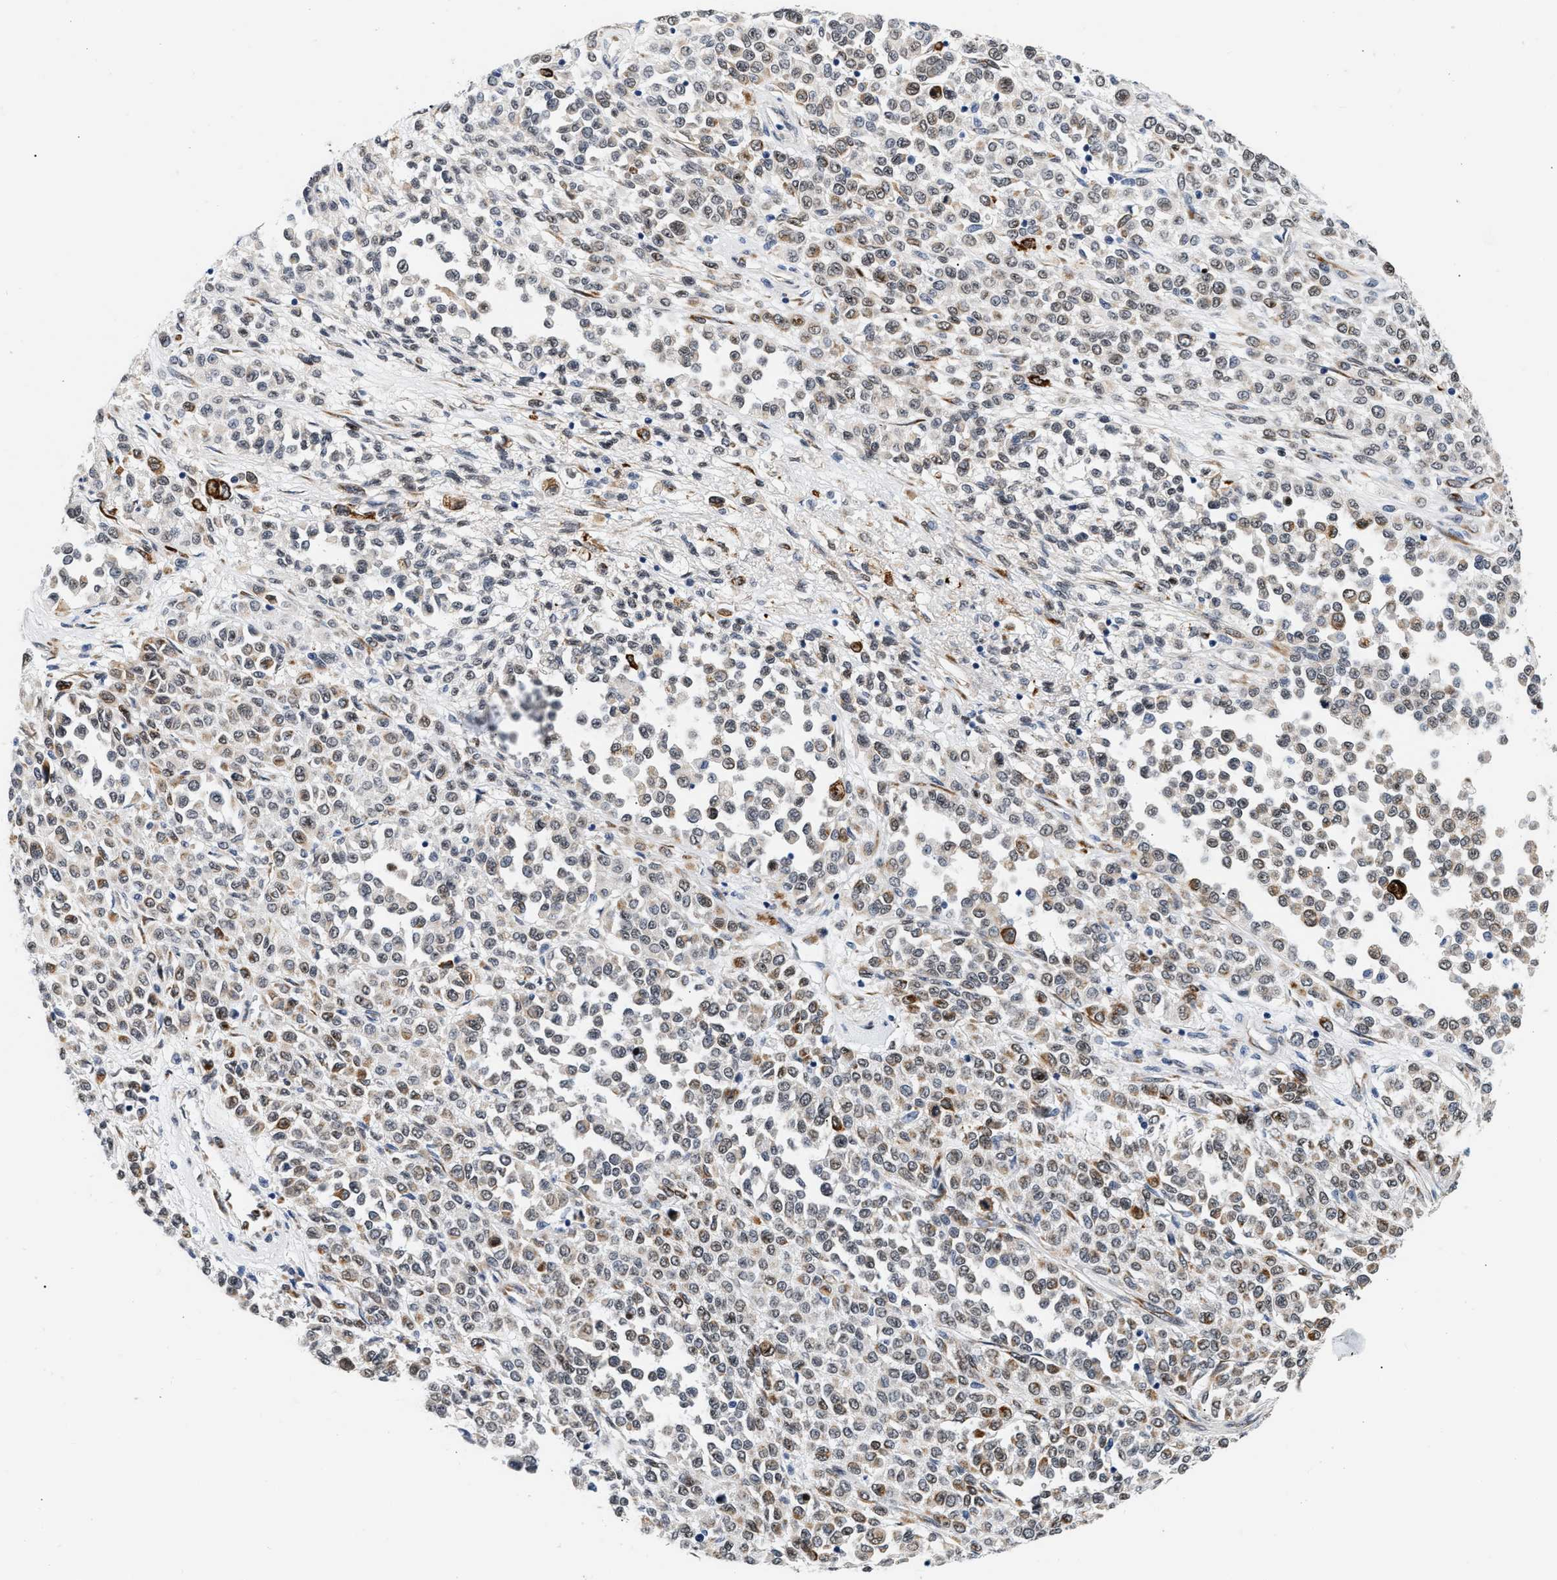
{"staining": {"intensity": "weak", "quantity": "<25%", "location": "nuclear"}, "tissue": "melanoma", "cell_type": "Tumor cells", "image_type": "cancer", "snomed": [{"axis": "morphology", "description": "Malignant melanoma, Metastatic site"}, {"axis": "topography", "description": "Pancreas"}], "caption": "DAB (3,3'-diaminobenzidine) immunohistochemical staining of human malignant melanoma (metastatic site) exhibits no significant positivity in tumor cells.", "gene": "THOC1", "patient": {"sex": "female", "age": 30}}